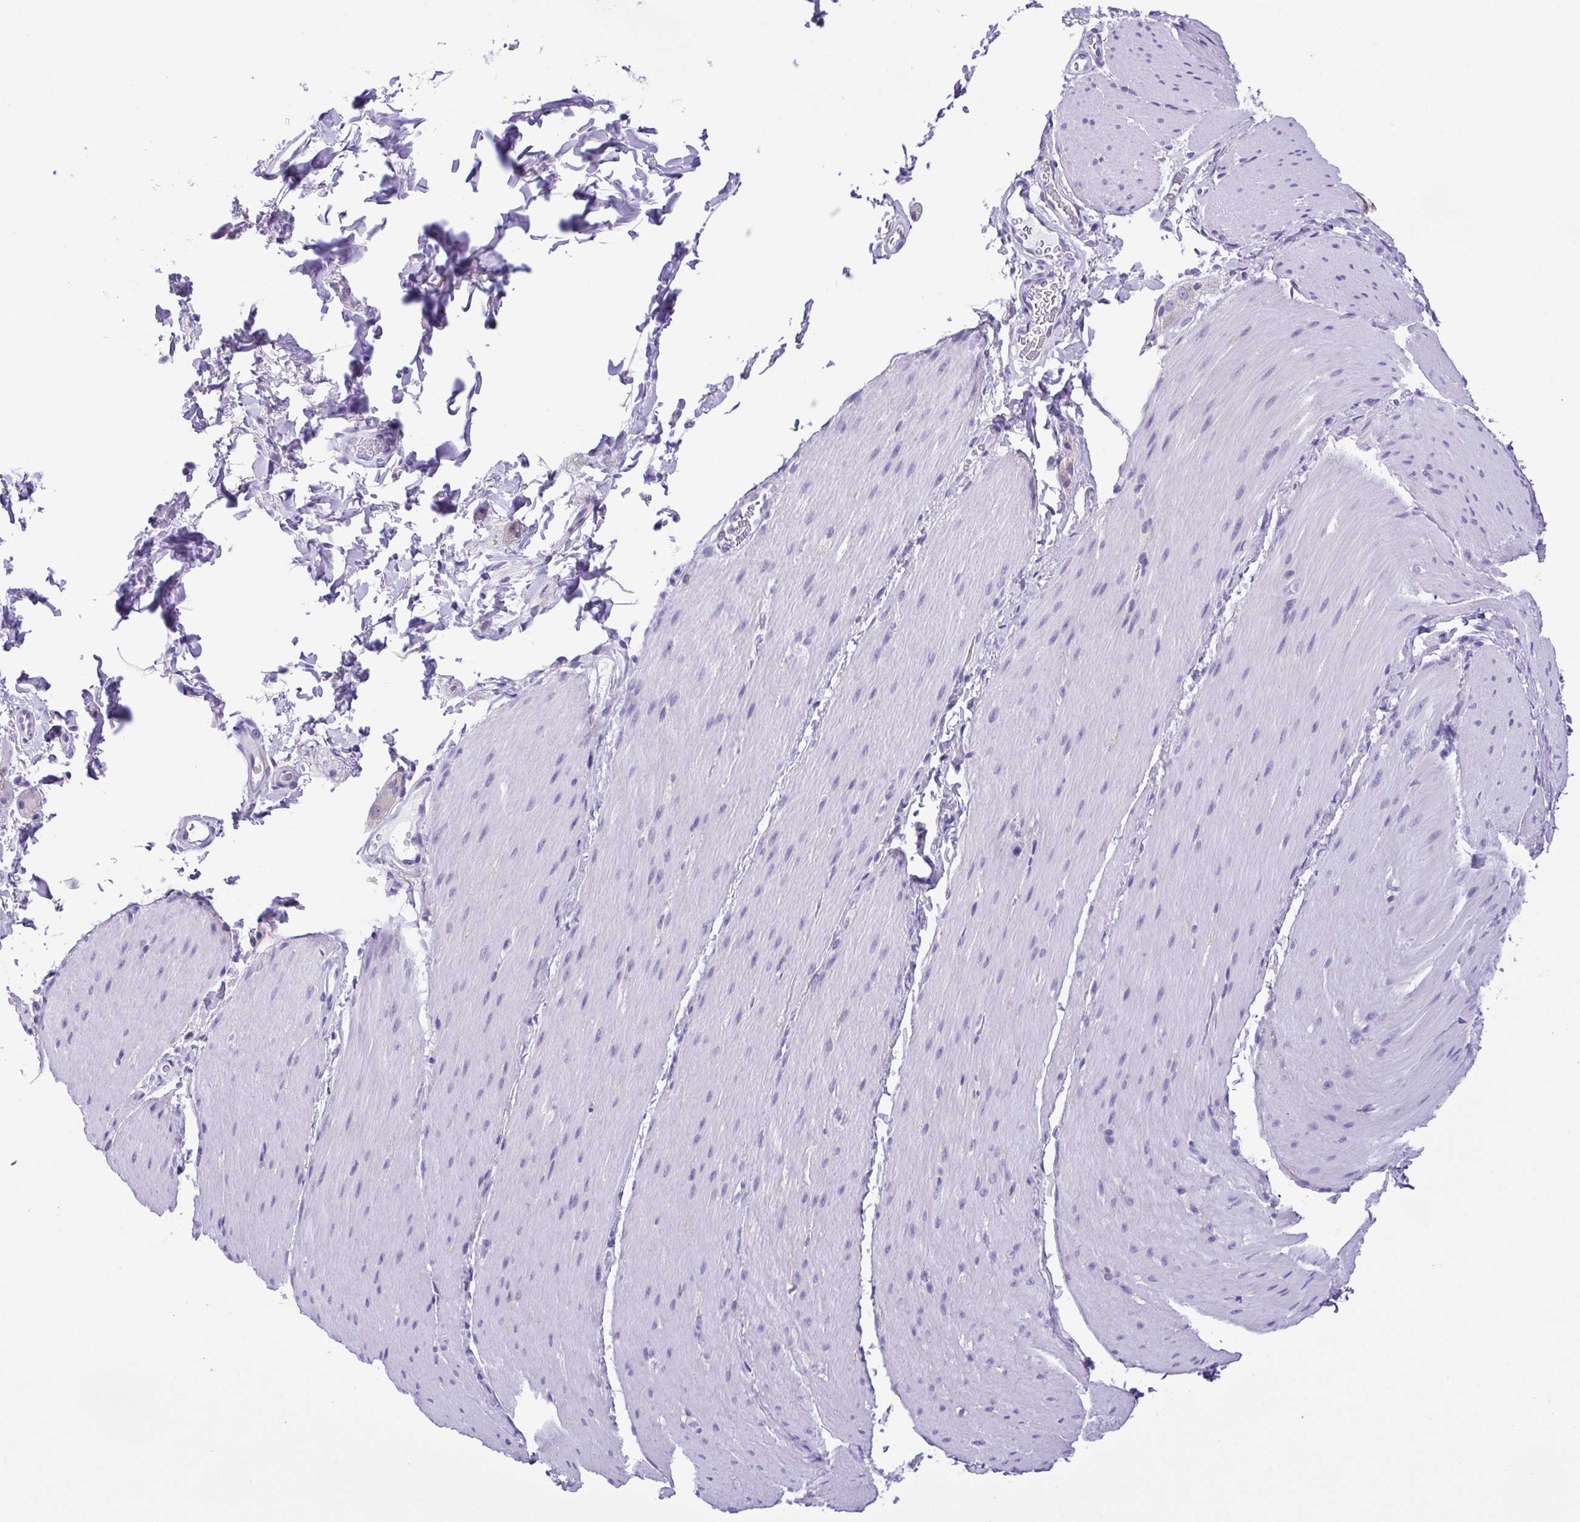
{"staining": {"intensity": "negative", "quantity": "none", "location": "none"}, "tissue": "smooth muscle", "cell_type": "Smooth muscle cells", "image_type": "normal", "snomed": [{"axis": "morphology", "description": "Normal tissue, NOS"}, {"axis": "topography", "description": "Smooth muscle"}, {"axis": "topography", "description": "Colon"}], "caption": "Smooth muscle cells show no significant positivity in unremarkable smooth muscle. (Immunohistochemistry (ihc), brightfield microscopy, high magnification).", "gene": "PAK3", "patient": {"sex": "male", "age": 73}}